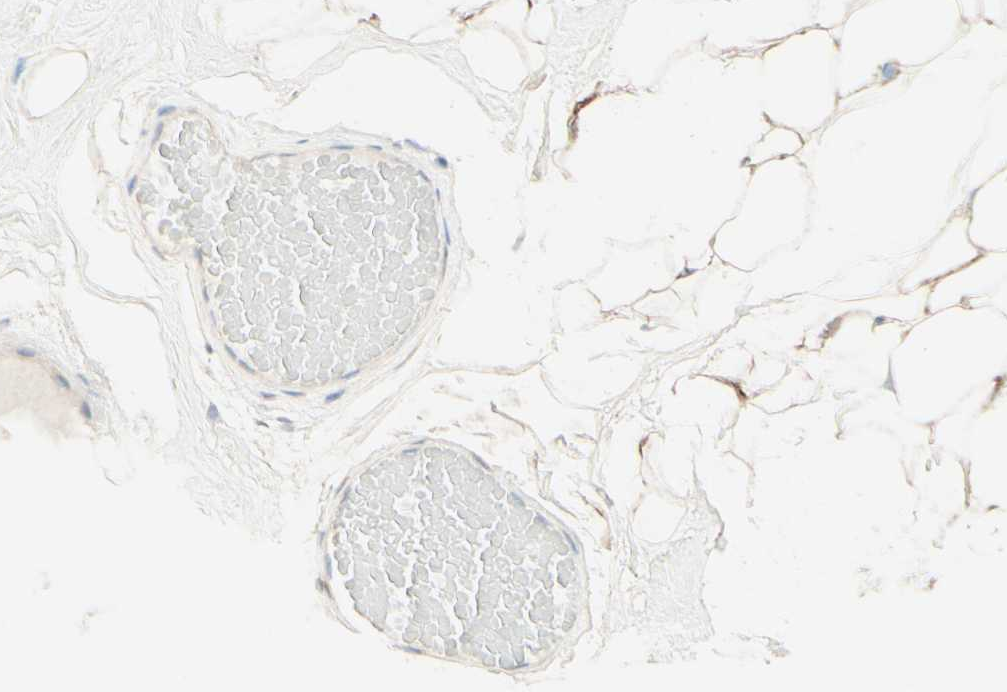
{"staining": {"intensity": "moderate", "quantity": ">75%", "location": "cytoplasmic/membranous"}, "tissue": "breast", "cell_type": "Adipocytes", "image_type": "normal", "snomed": [{"axis": "morphology", "description": "Normal tissue, NOS"}, {"axis": "topography", "description": "Breast"}], "caption": "Immunohistochemistry (IHC) photomicrograph of normal breast: breast stained using immunohistochemistry (IHC) displays medium levels of moderate protein expression localized specifically in the cytoplasmic/membranous of adipocytes, appearing as a cytoplasmic/membranous brown color.", "gene": "RNF149", "patient": {"sex": "female", "age": 75}}